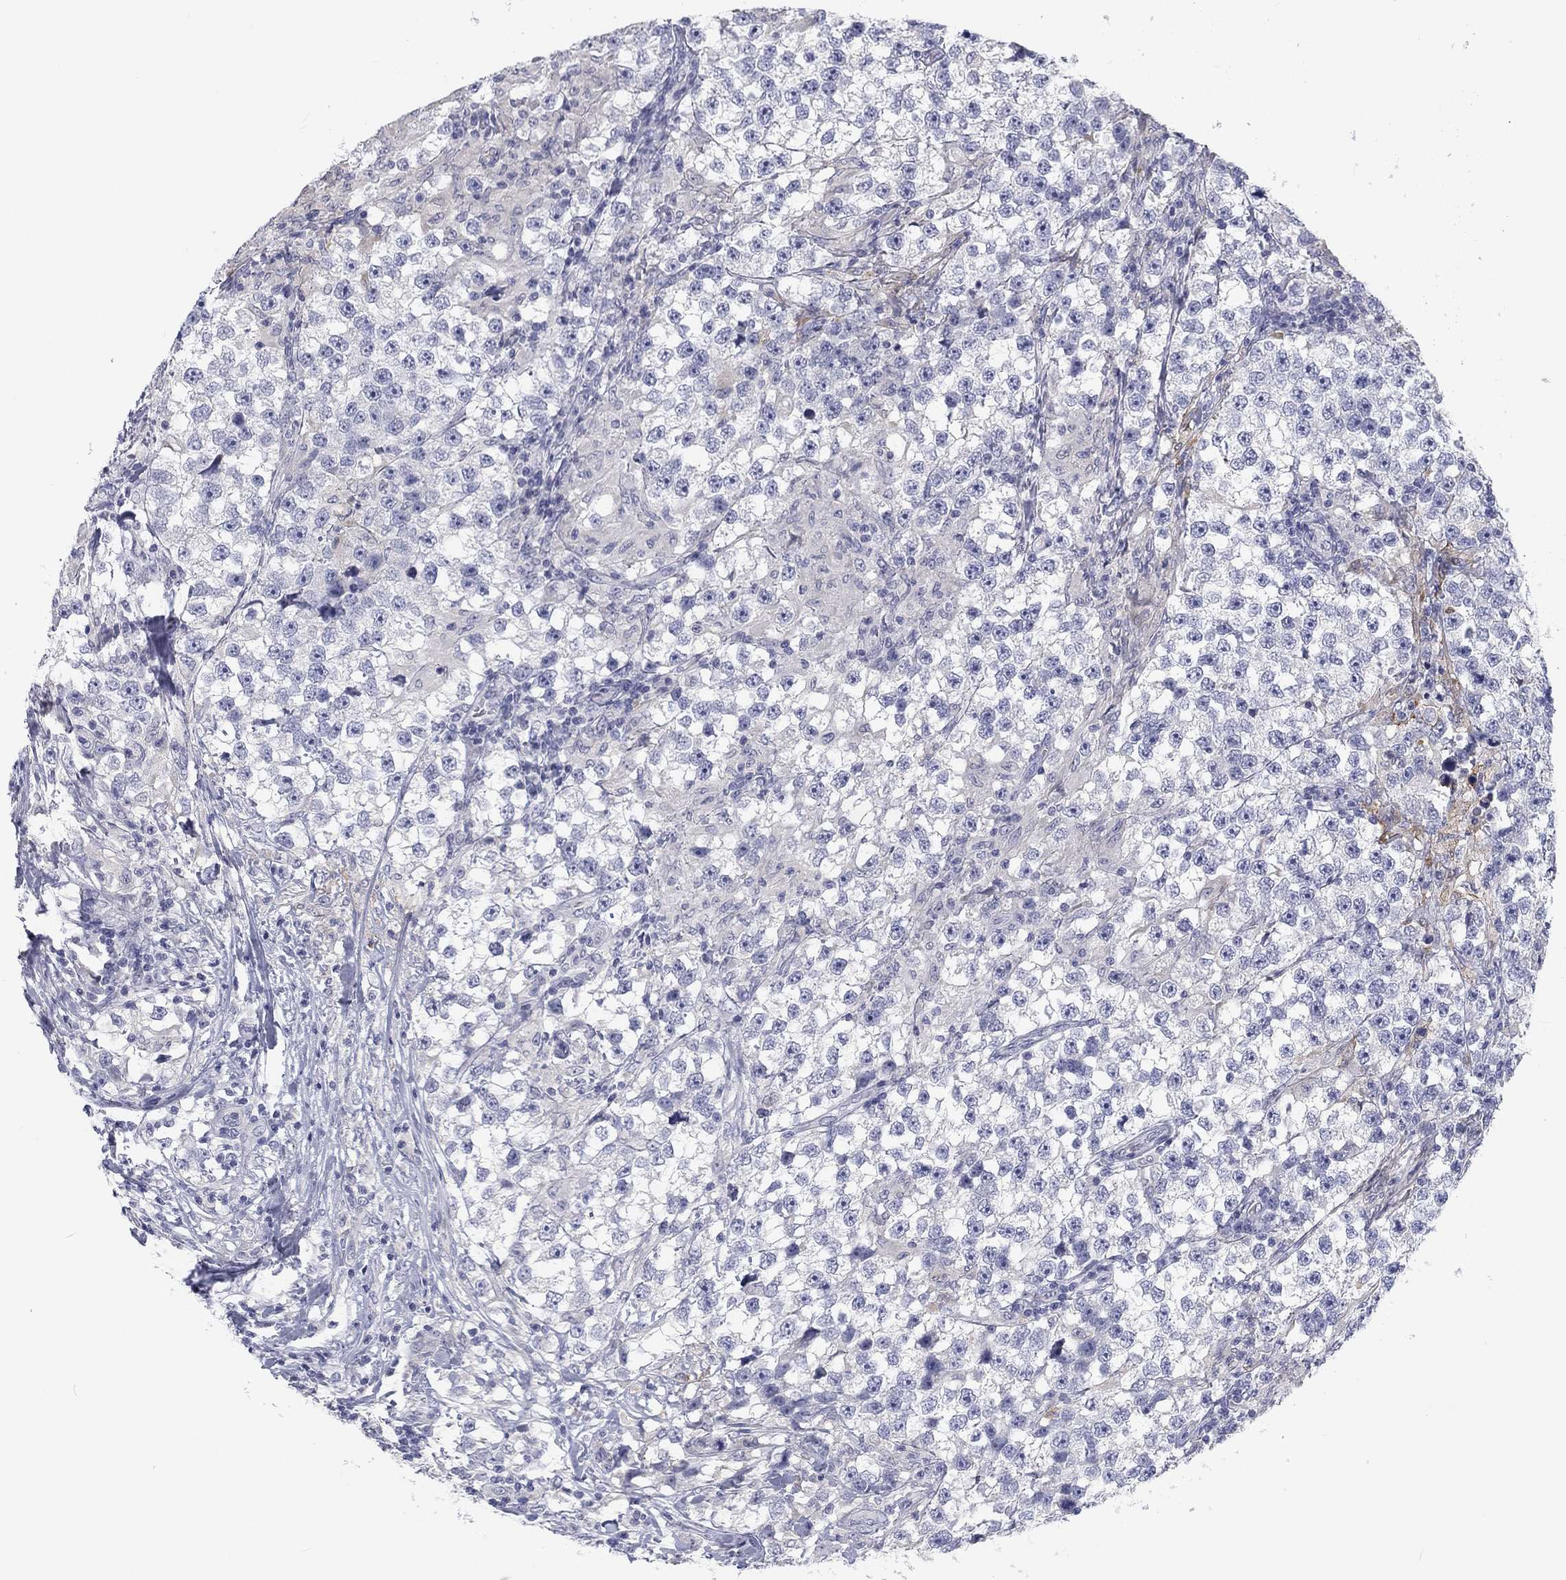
{"staining": {"intensity": "negative", "quantity": "none", "location": "none"}, "tissue": "testis cancer", "cell_type": "Tumor cells", "image_type": "cancer", "snomed": [{"axis": "morphology", "description": "Seminoma, NOS"}, {"axis": "topography", "description": "Testis"}], "caption": "High magnification brightfield microscopy of testis cancer (seminoma) stained with DAB (brown) and counterstained with hematoxylin (blue): tumor cells show no significant positivity.", "gene": "CALB1", "patient": {"sex": "male", "age": 46}}